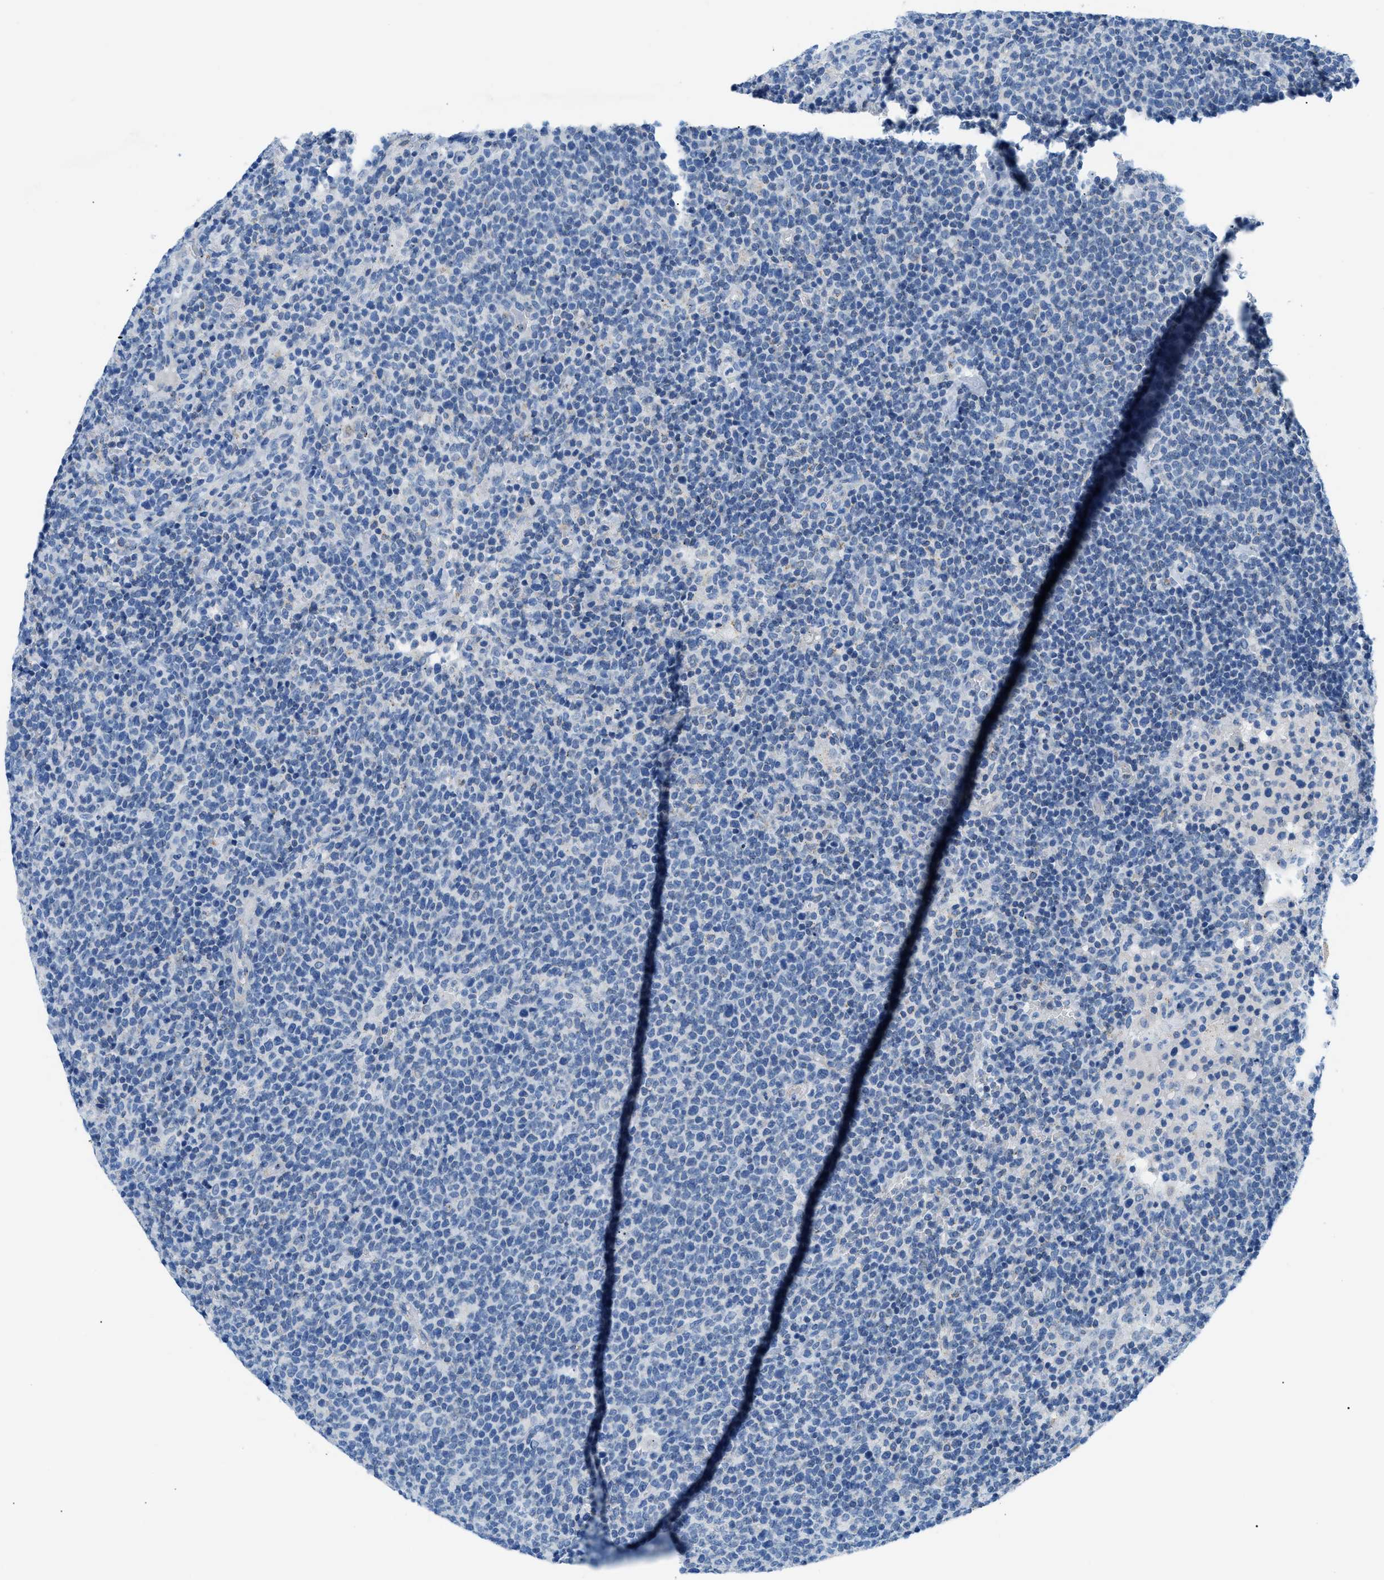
{"staining": {"intensity": "negative", "quantity": "none", "location": "none"}, "tissue": "lymphoma", "cell_type": "Tumor cells", "image_type": "cancer", "snomed": [{"axis": "morphology", "description": "Malignant lymphoma, non-Hodgkin's type, High grade"}, {"axis": "topography", "description": "Lymph node"}], "caption": "This is an immunohistochemistry photomicrograph of lymphoma. There is no staining in tumor cells.", "gene": "FDCSP", "patient": {"sex": "male", "age": 61}}